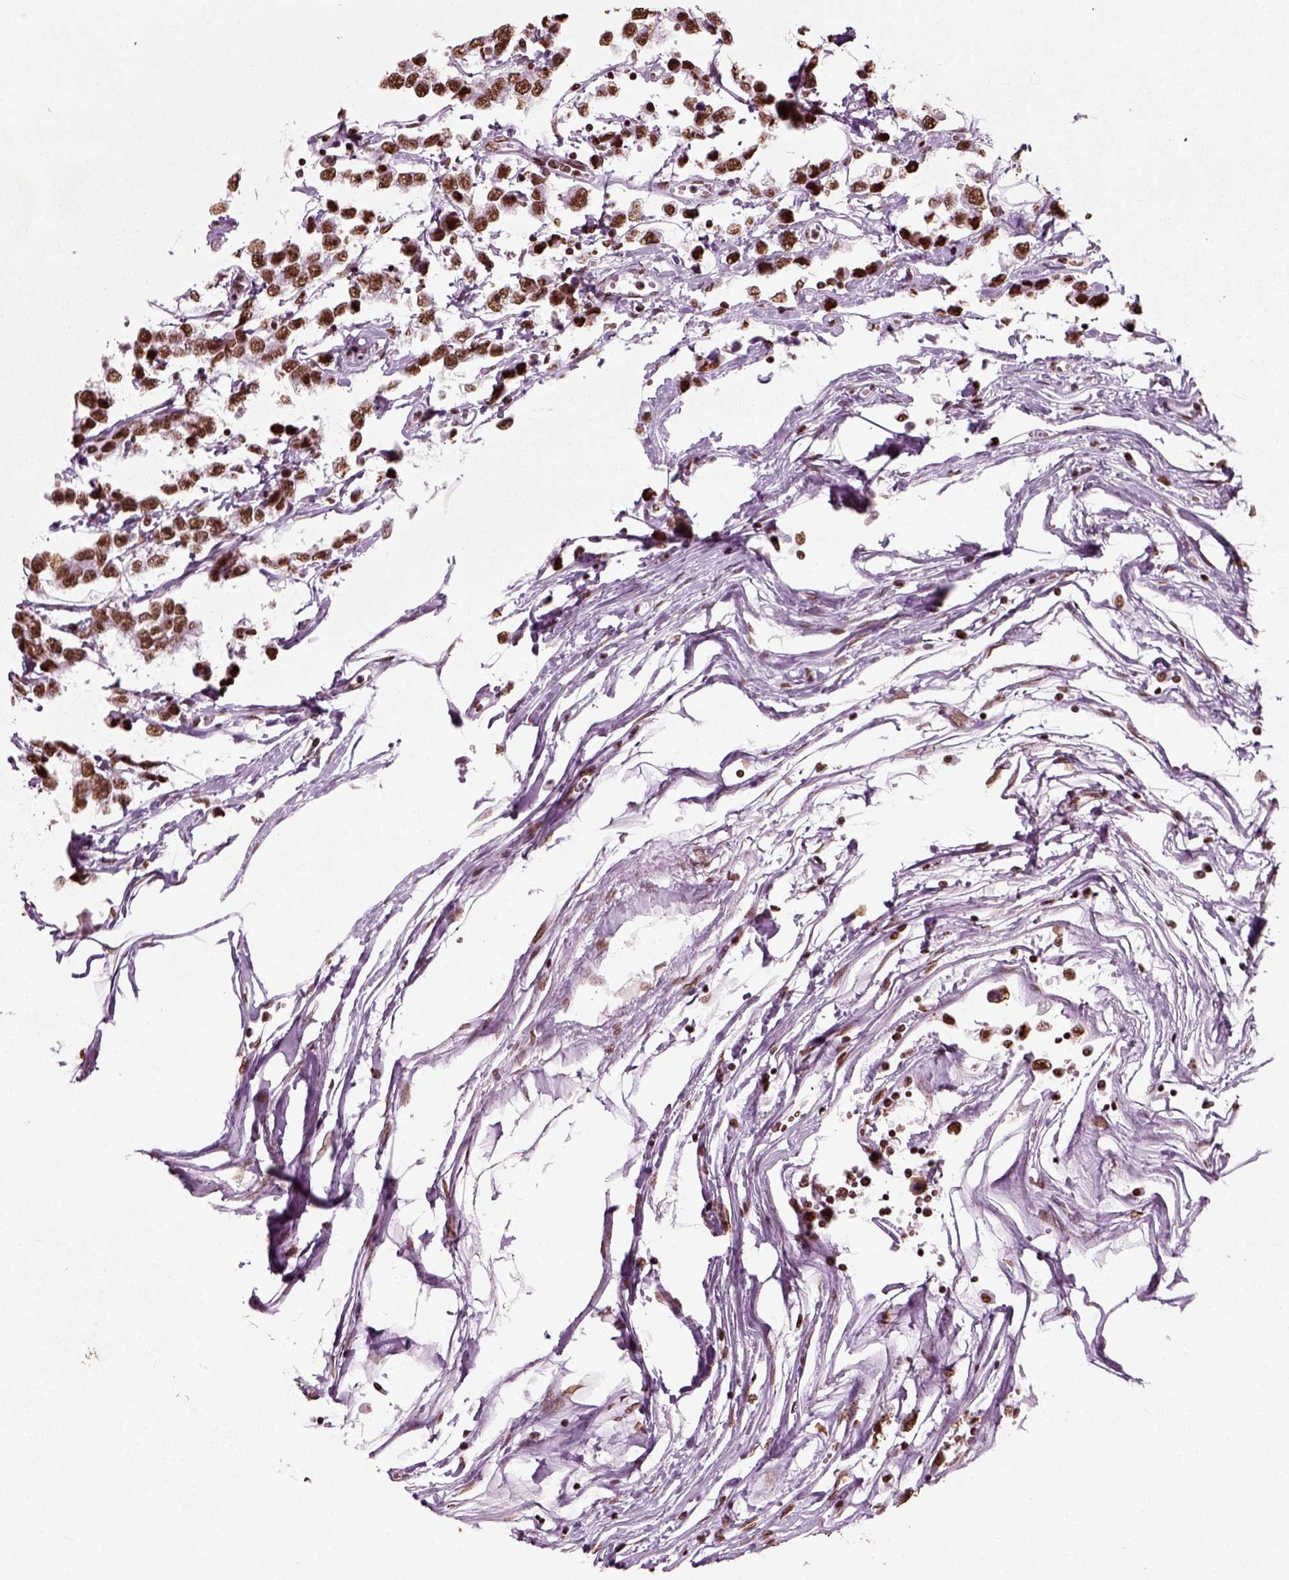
{"staining": {"intensity": "moderate", "quantity": ">75%", "location": "nuclear"}, "tissue": "testis cancer", "cell_type": "Tumor cells", "image_type": "cancer", "snomed": [{"axis": "morphology", "description": "Seminoma, NOS"}, {"axis": "topography", "description": "Testis"}], "caption": "Immunohistochemical staining of human testis cancer (seminoma) demonstrates moderate nuclear protein staining in about >75% of tumor cells.", "gene": "POLR1H", "patient": {"sex": "male", "age": 34}}